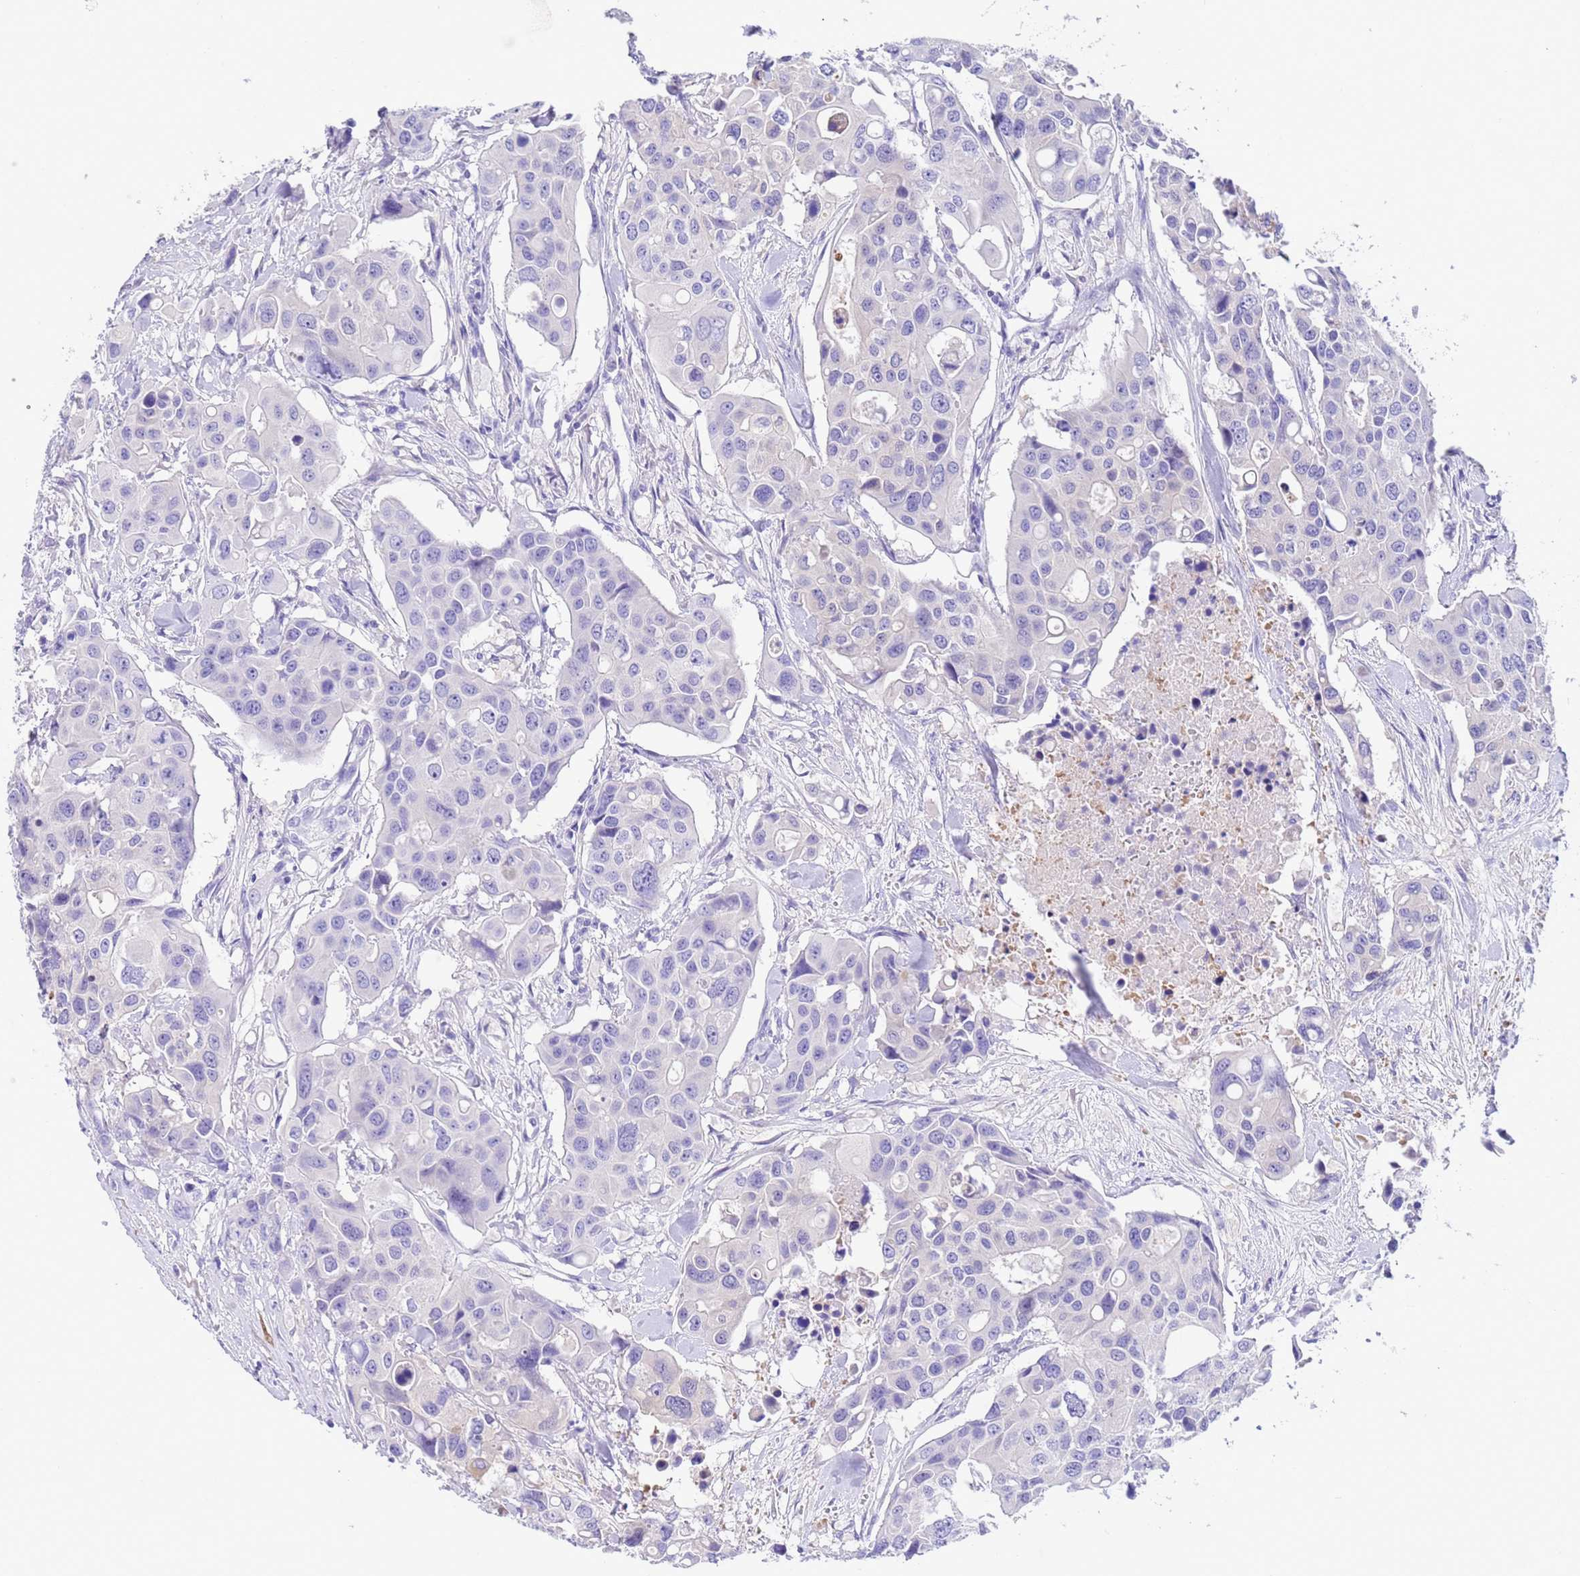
{"staining": {"intensity": "negative", "quantity": "none", "location": "none"}, "tissue": "colorectal cancer", "cell_type": "Tumor cells", "image_type": "cancer", "snomed": [{"axis": "morphology", "description": "Adenocarcinoma, NOS"}, {"axis": "topography", "description": "Colon"}], "caption": "IHC photomicrograph of neoplastic tissue: human colorectal cancer (adenocarcinoma) stained with DAB demonstrates no significant protein staining in tumor cells.", "gene": "USP38", "patient": {"sex": "male", "age": 77}}